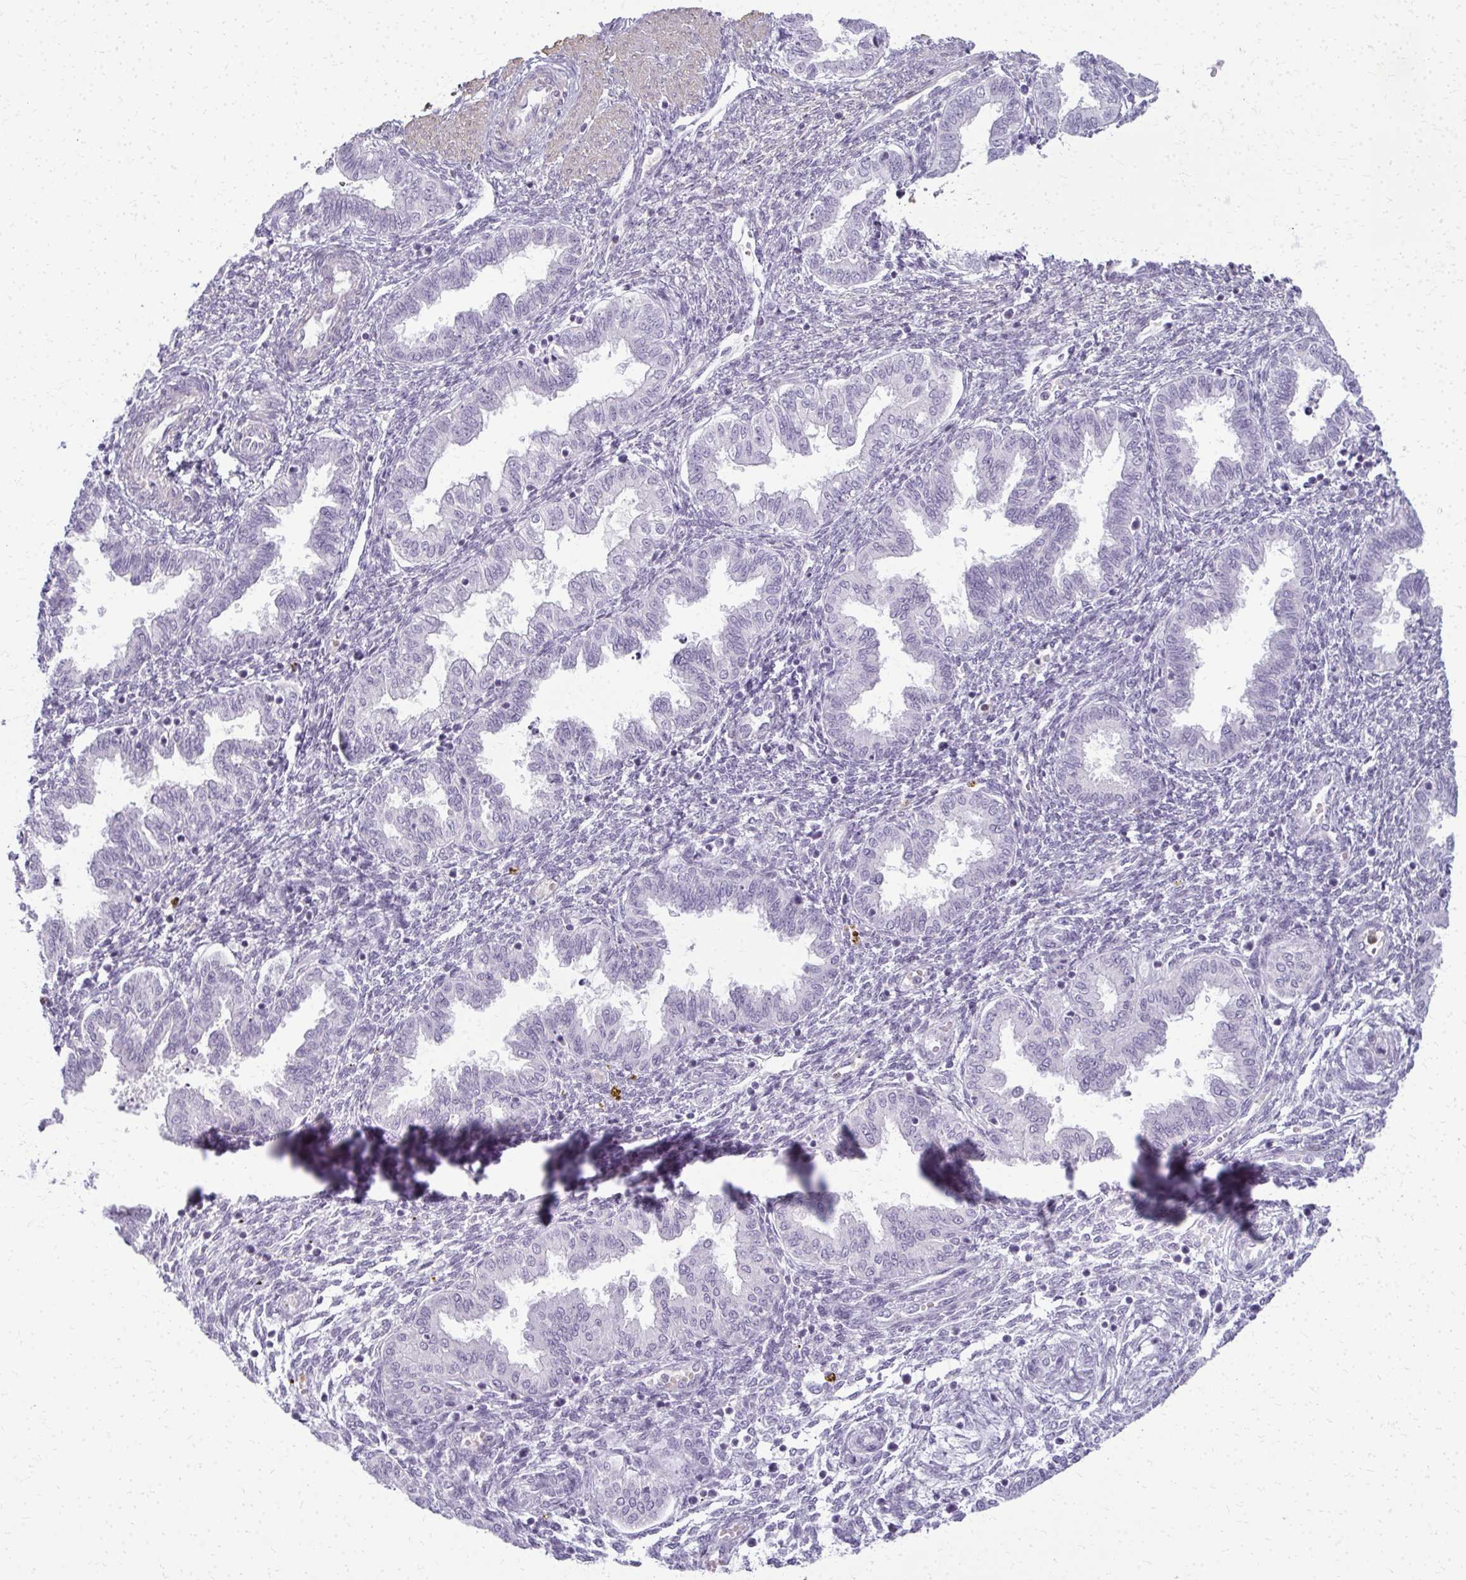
{"staining": {"intensity": "negative", "quantity": "none", "location": "none"}, "tissue": "endometrium", "cell_type": "Cells in endometrial stroma", "image_type": "normal", "snomed": [{"axis": "morphology", "description": "Normal tissue, NOS"}, {"axis": "topography", "description": "Endometrium"}], "caption": "This photomicrograph is of benign endometrium stained with immunohistochemistry to label a protein in brown with the nuclei are counter-stained blue. There is no staining in cells in endometrial stroma.", "gene": "CA3", "patient": {"sex": "female", "age": 33}}